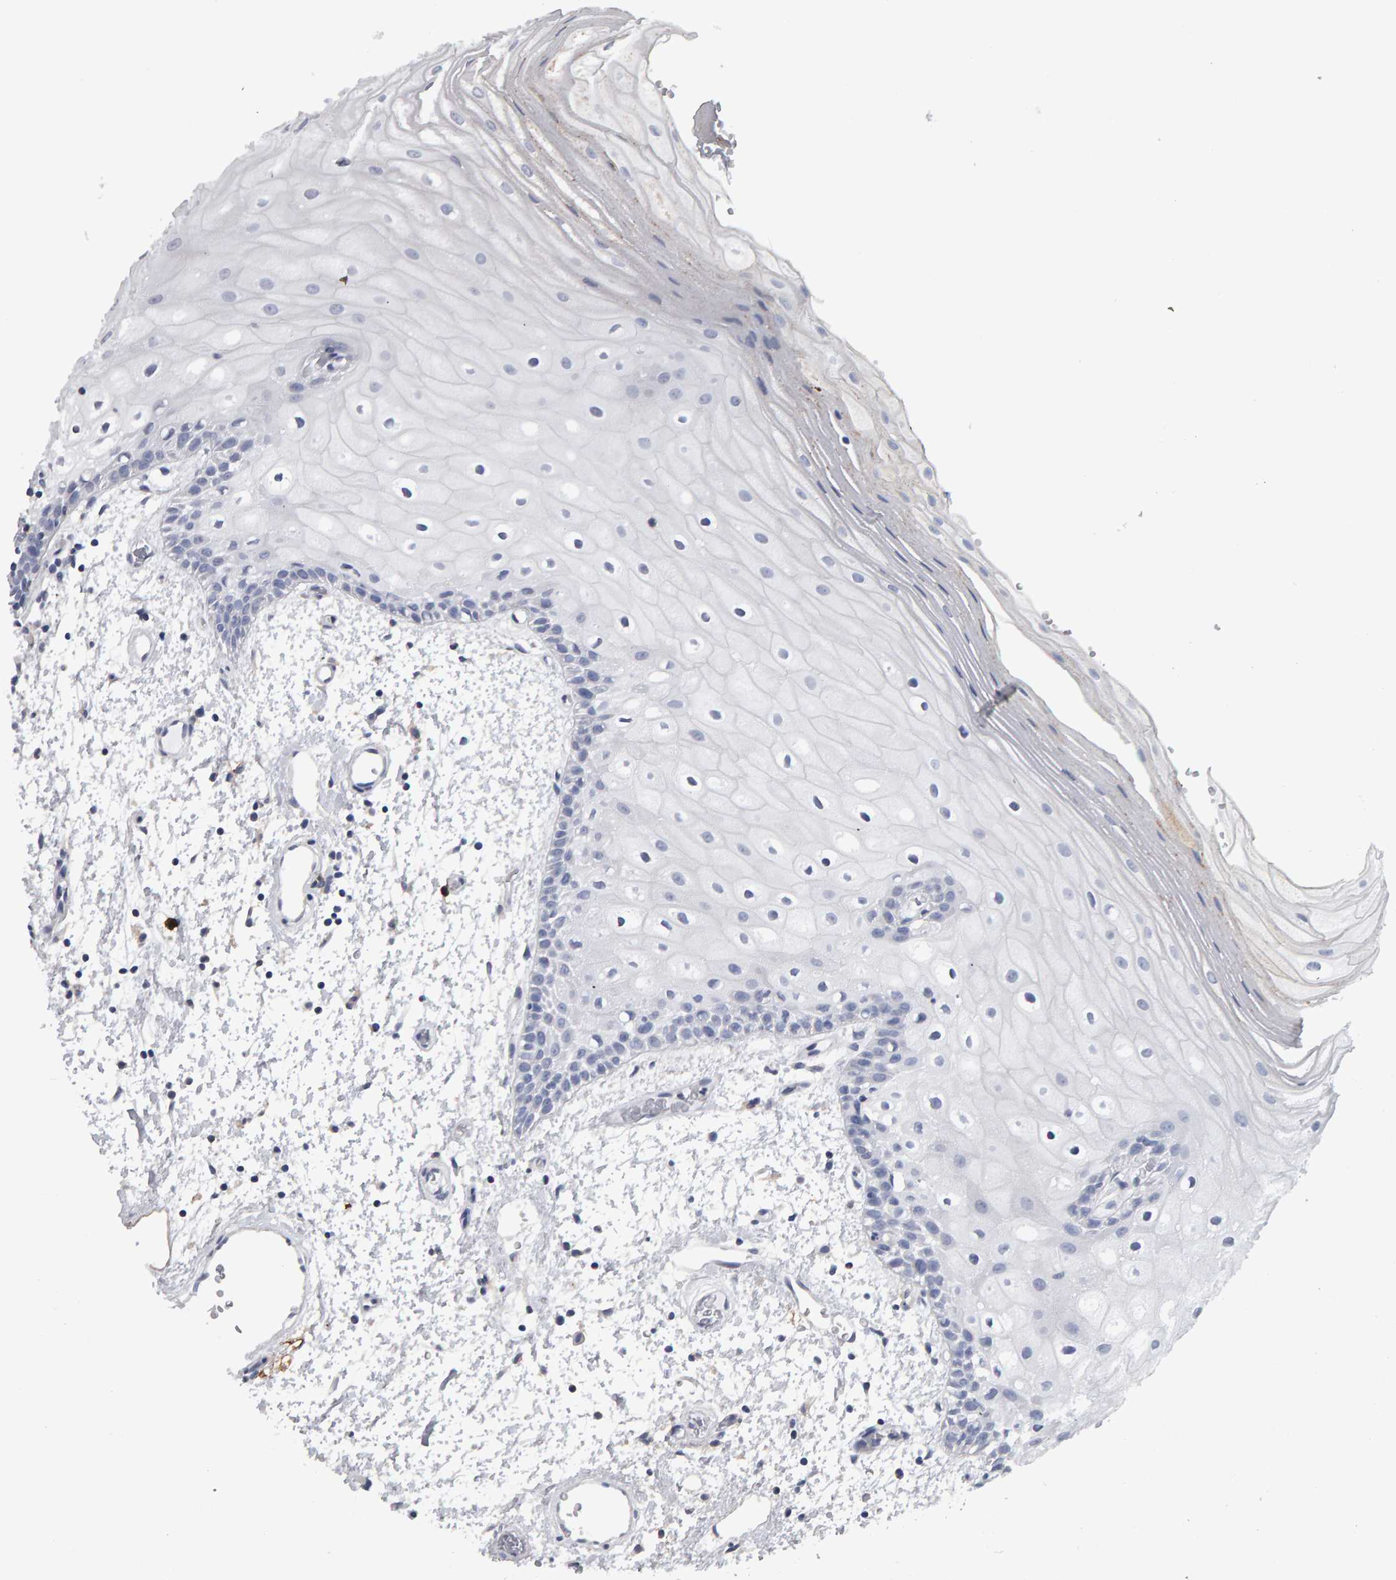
{"staining": {"intensity": "negative", "quantity": "none", "location": "none"}, "tissue": "oral mucosa", "cell_type": "Squamous epithelial cells", "image_type": "normal", "snomed": [{"axis": "morphology", "description": "Normal tissue, NOS"}, {"axis": "topography", "description": "Oral tissue"}], "caption": "This is a micrograph of IHC staining of benign oral mucosa, which shows no staining in squamous epithelial cells.", "gene": "CD38", "patient": {"sex": "male", "age": 52}}